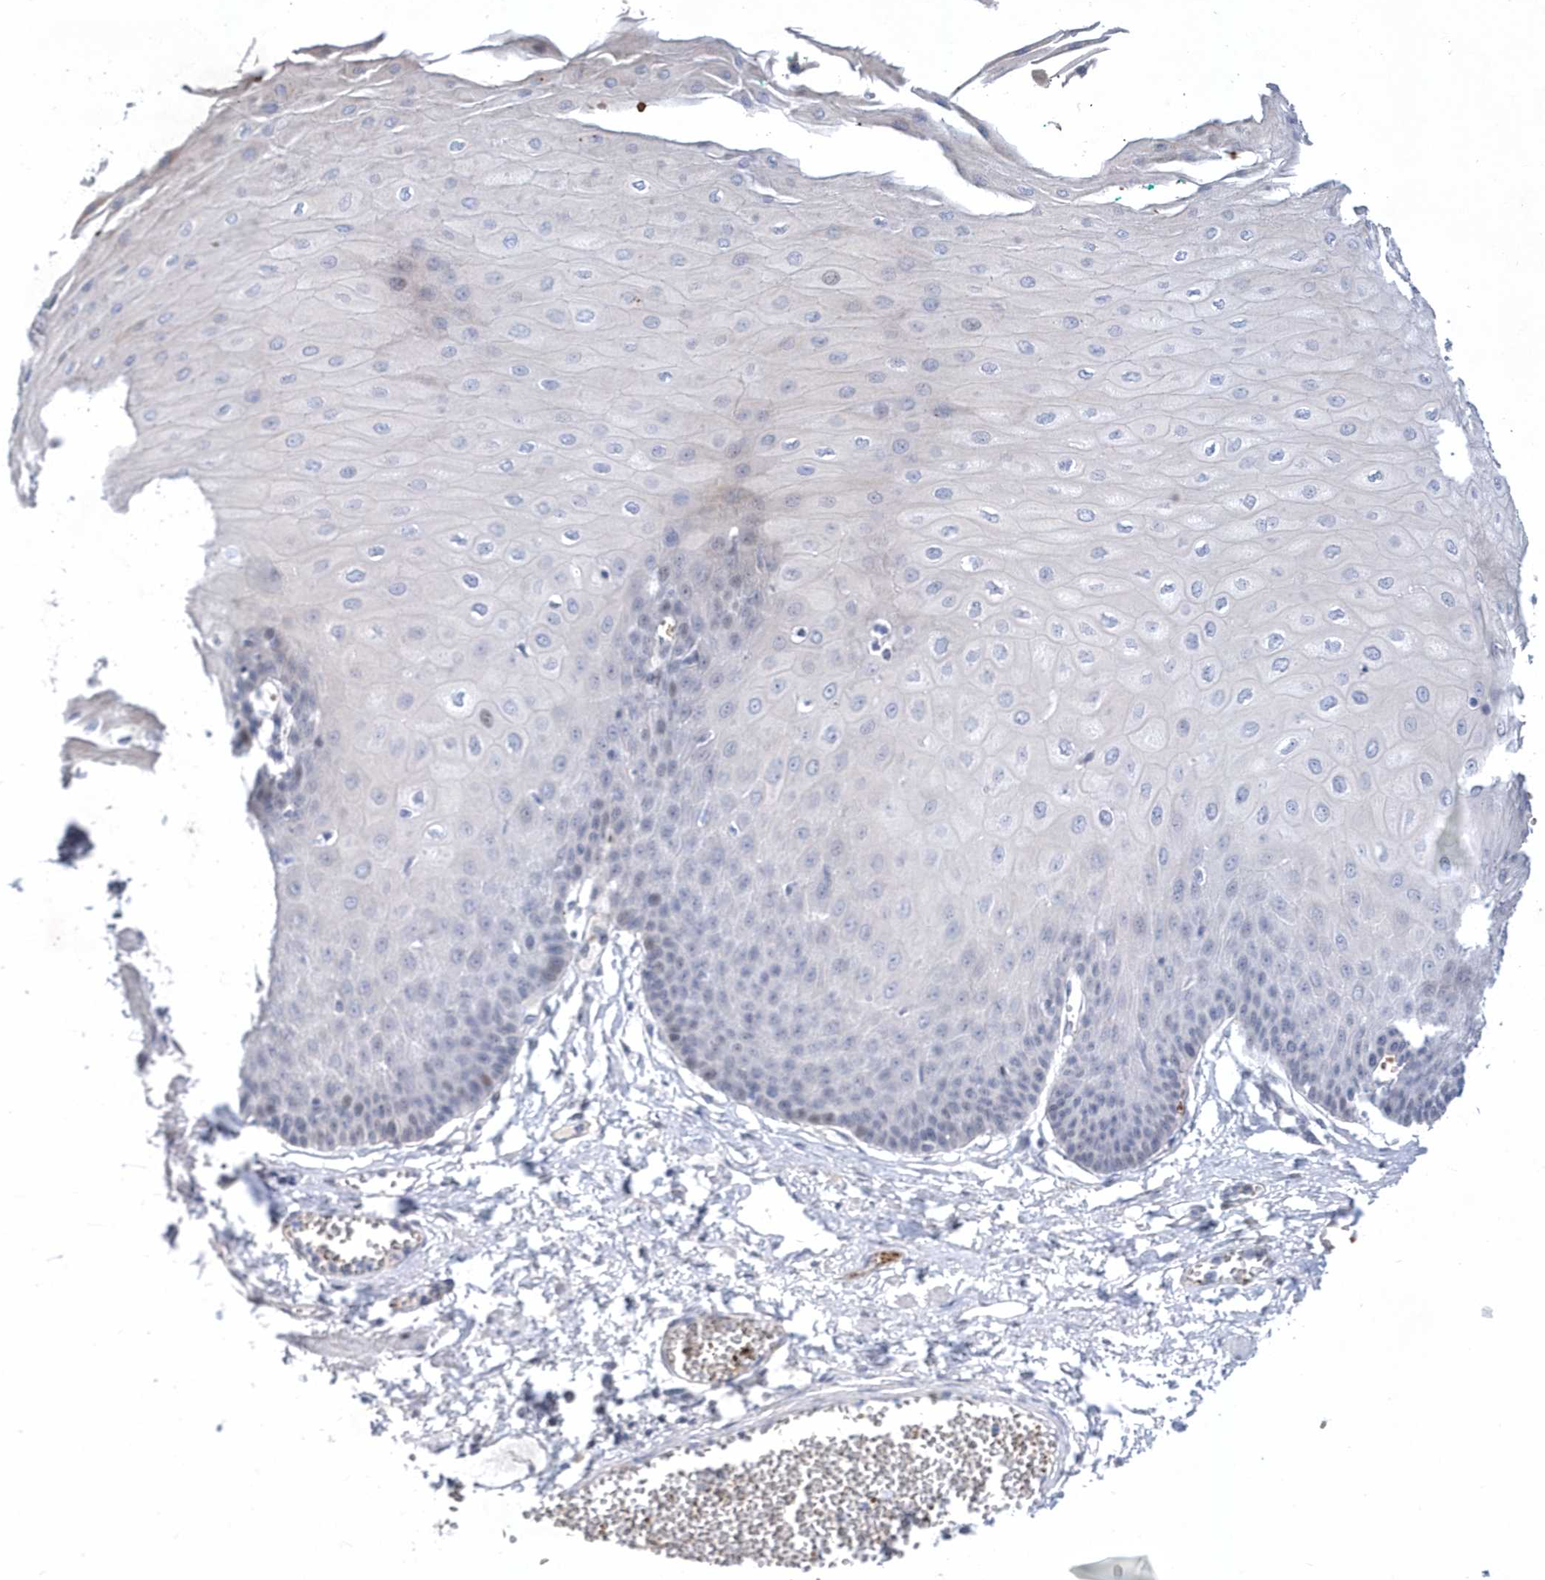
{"staining": {"intensity": "moderate", "quantity": "<25%", "location": "nuclear"}, "tissue": "esophagus", "cell_type": "Squamous epithelial cells", "image_type": "normal", "snomed": [{"axis": "morphology", "description": "Normal tissue, NOS"}, {"axis": "topography", "description": "Esophagus"}], "caption": "Squamous epithelial cells exhibit low levels of moderate nuclear positivity in approximately <25% of cells in benign esophagus. The staining was performed using DAB to visualize the protein expression in brown, while the nuclei were stained in blue with hematoxylin (Magnification: 20x).", "gene": "ZNF875", "patient": {"sex": "male", "age": 60}}